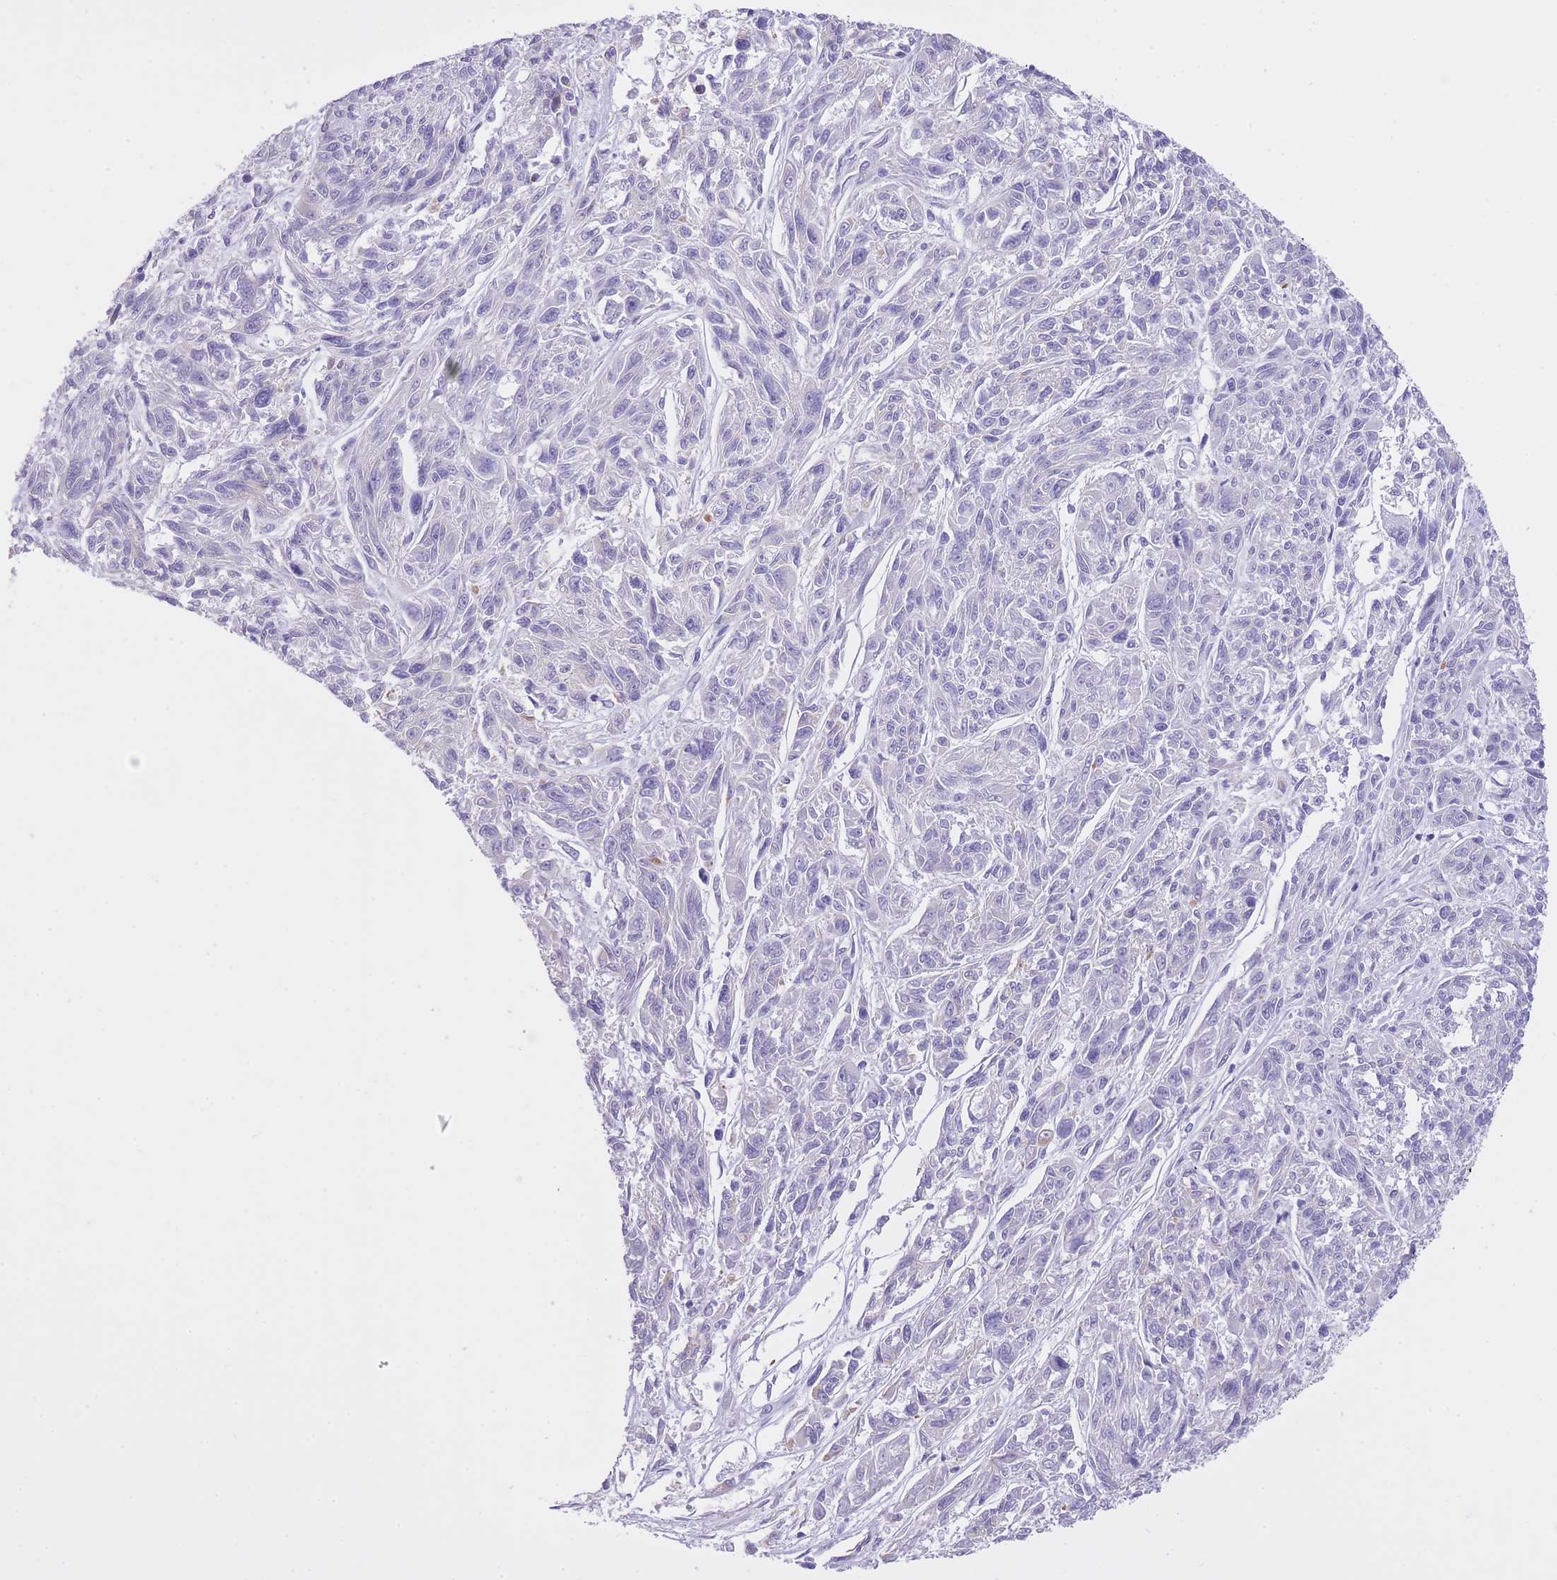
{"staining": {"intensity": "negative", "quantity": "none", "location": "none"}, "tissue": "melanoma", "cell_type": "Tumor cells", "image_type": "cancer", "snomed": [{"axis": "morphology", "description": "Malignant melanoma, NOS"}, {"axis": "topography", "description": "Skin"}], "caption": "An immunohistochemistry (IHC) photomicrograph of melanoma is shown. There is no staining in tumor cells of melanoma. (Stains: DAB (3,3'-diaminobenzidine) IHC with hematoxylin counter stain, Microscopy: brightfield microscopy at high magnification).", "gene": "MEIOSIN", "patient": {"sex": "male", "age": 53}}